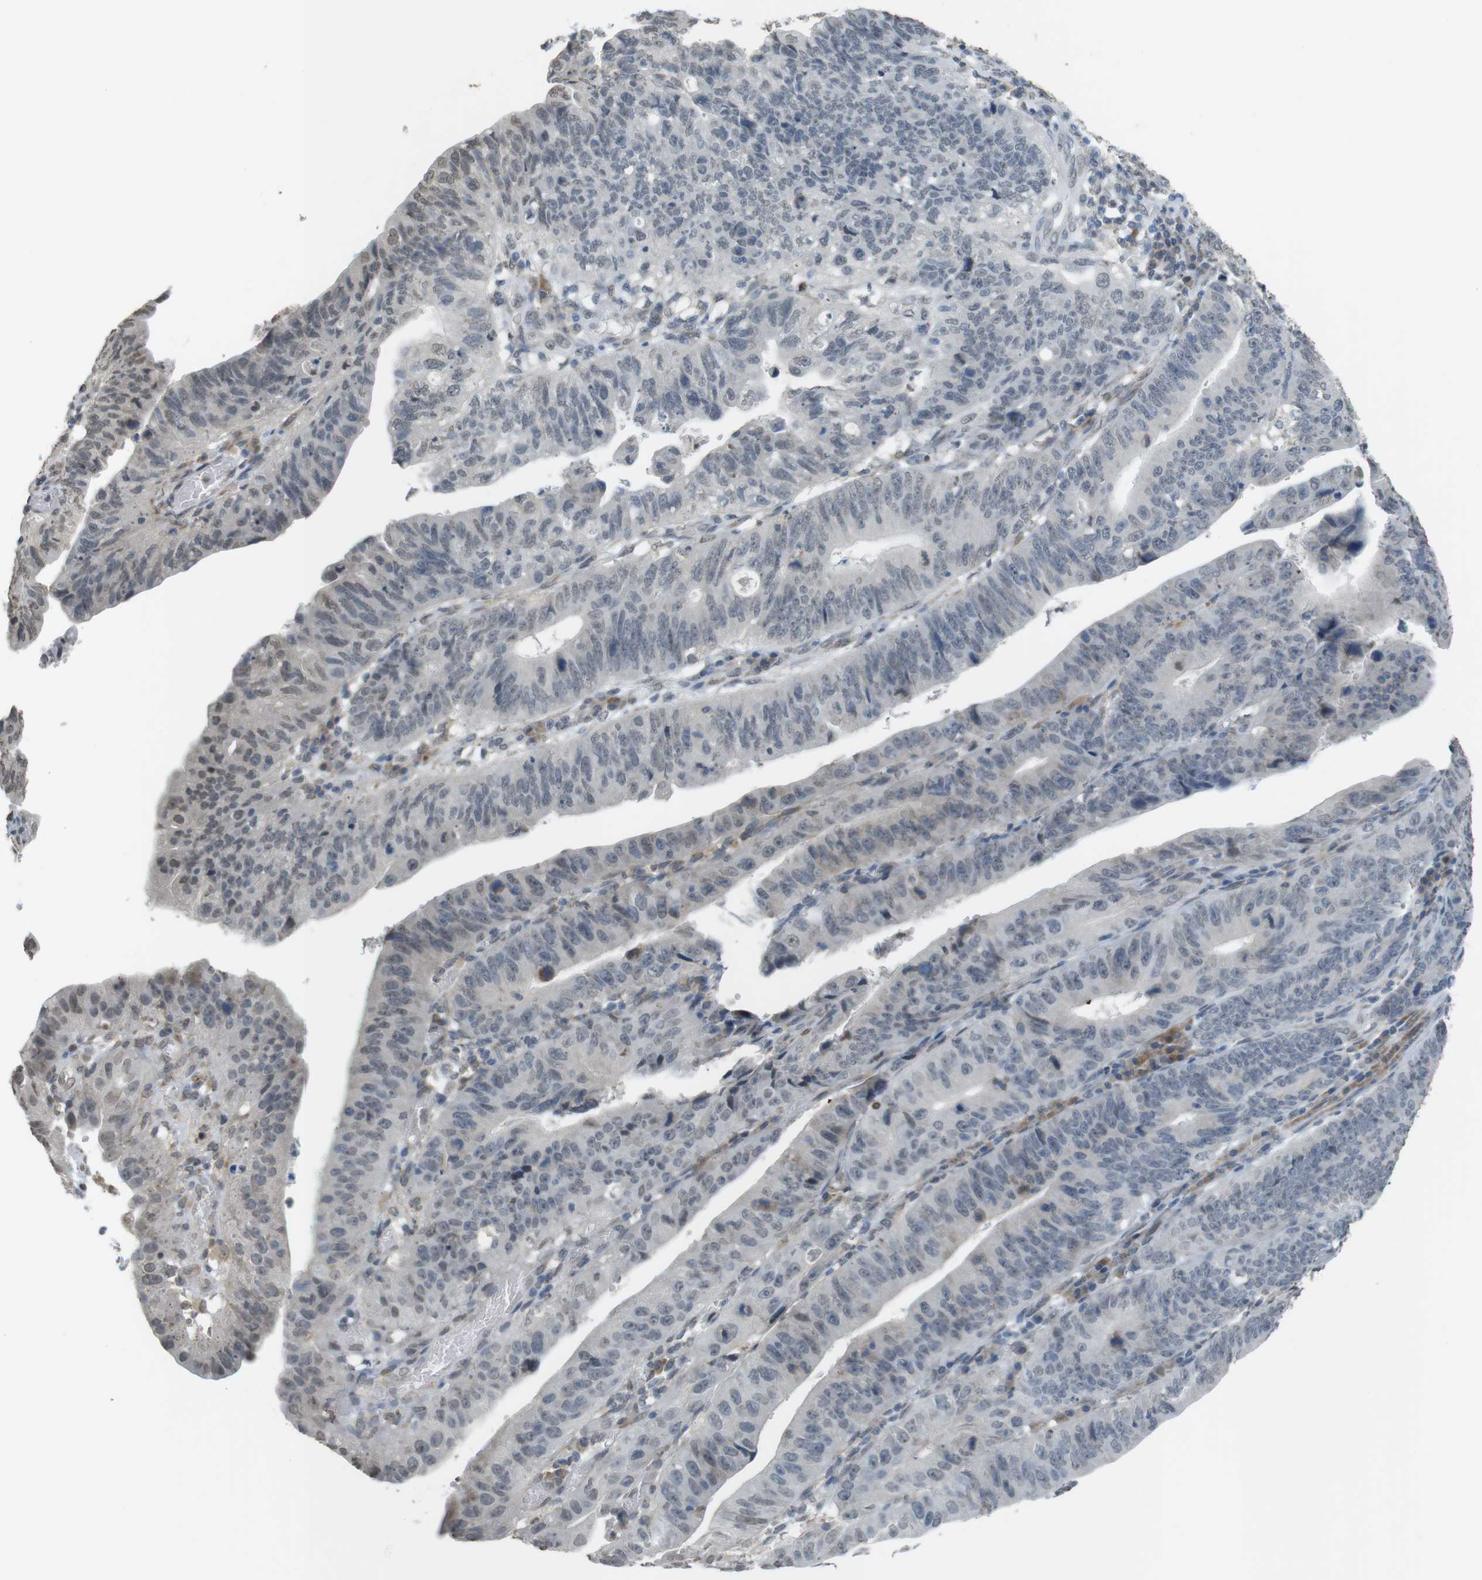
{"staining": {"intensity": "weak", "quantity": "<25%", "location": "nuclear"}, "tissue": "stomach cancer", "cell_type": "Tumor cells", "image_type": "cancer", "snomed": [{"axis": "morphology", "description": "Adenocarcinoma, NOS"}, {"axis": "topography", "description": "Stomach"}], "caption": "The micrograph demonstrates no significant positivity in tumor cells of stomach cancer. (Brightfield microscopy of DAB (3,3'-diaminobenzidine) immunohistochemistry (IHC) at high magnification).", "gene": "FZD10", "patient": {"sex": "male", "age": 59}}